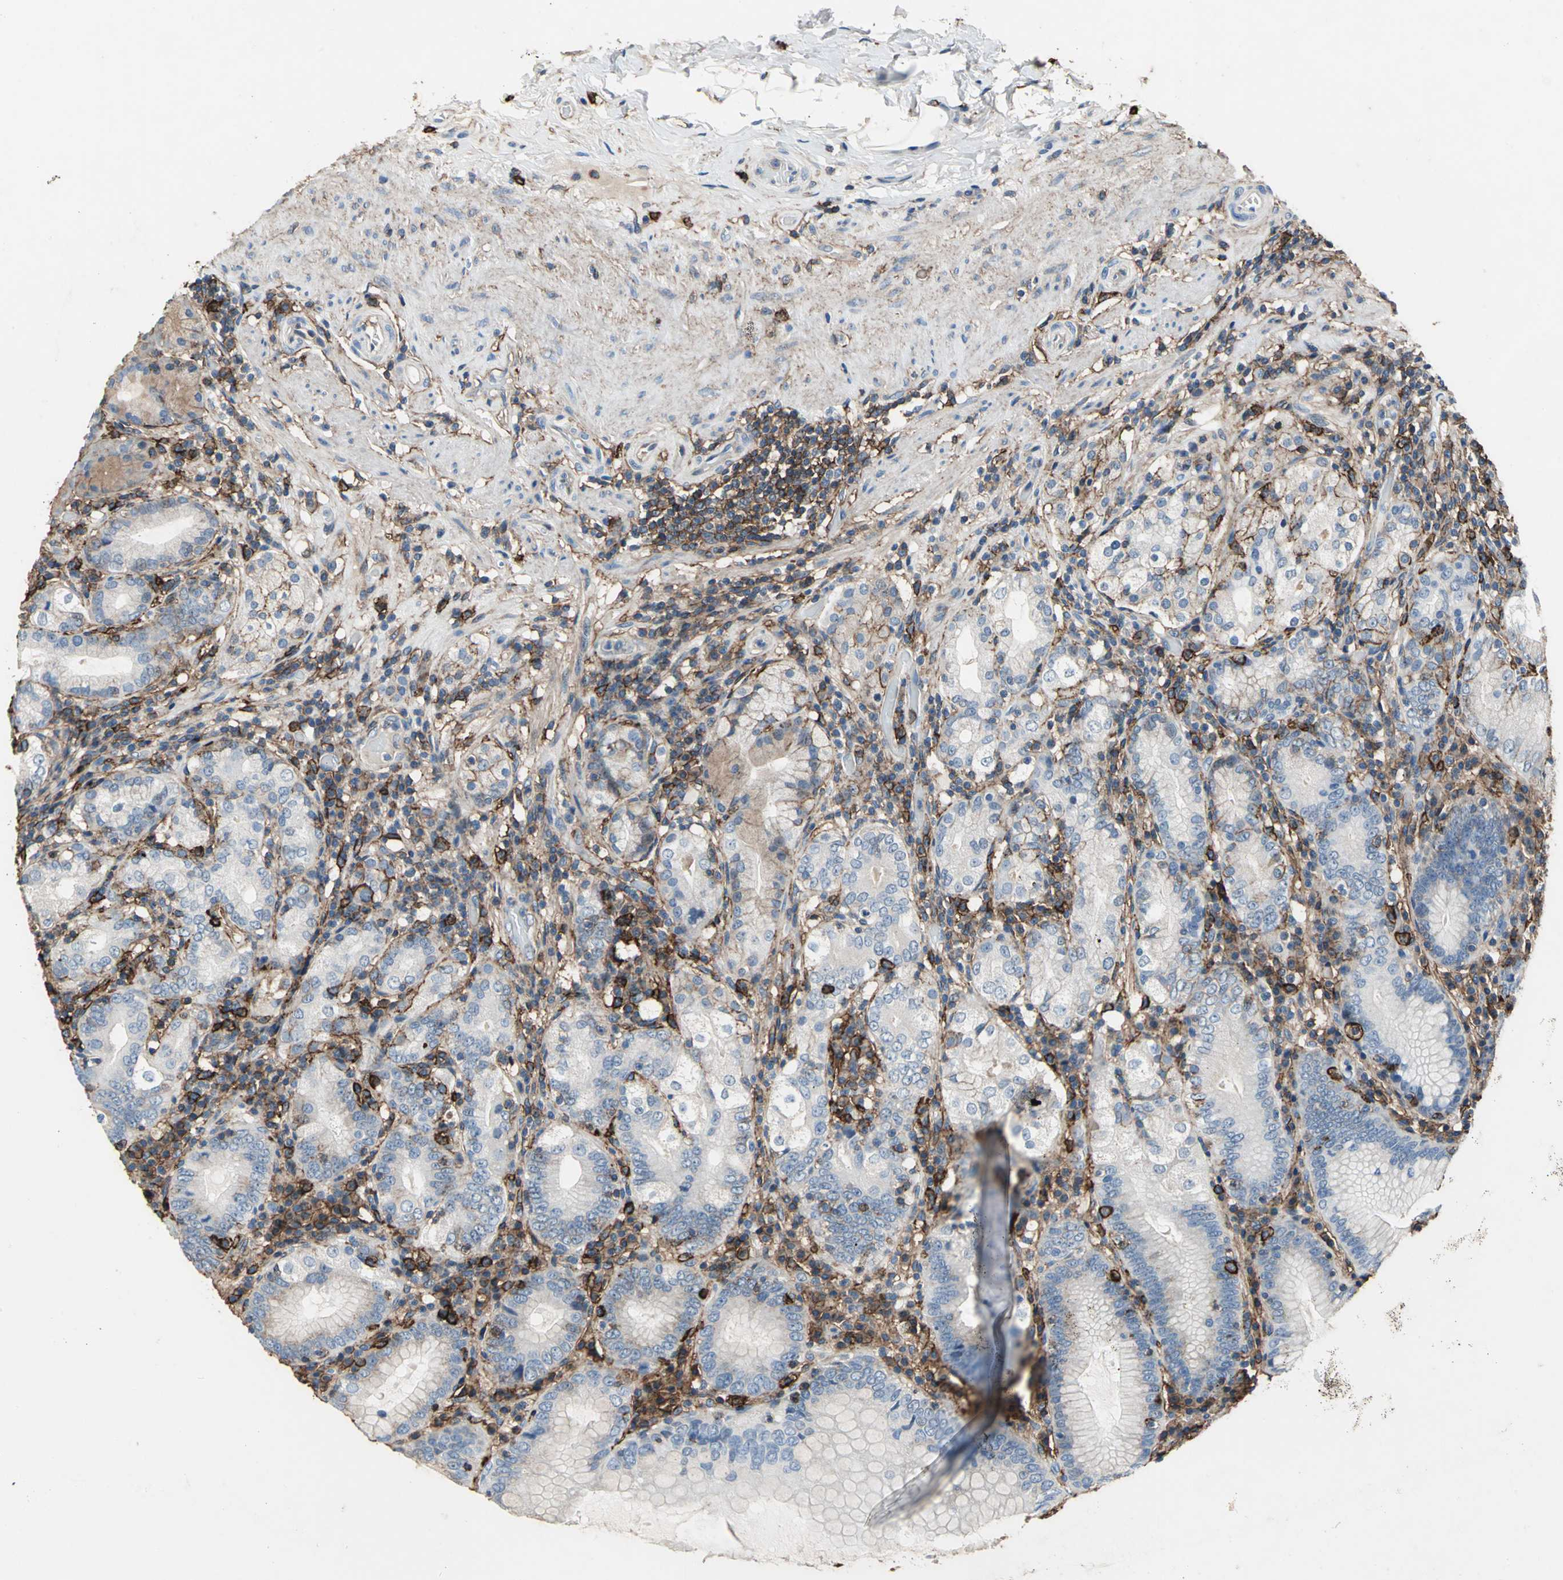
{"staining": {"intensity": "weak", "quantity": "<25%", "location": "cytoplasmic/membranous"}, "tissue": "stomach", "cell_type": "Glandular cells", "image_type": "normal", "snomed": [{"axis": "morphology", "description": "Normal tissue, NOS"}, {"axis": "topography", "description": "Stomach, lower"}], "caption": "The image demonstrates no staining of glandular cells in unremarkable stomach. (Immunohistochemistry, brightfield microscopy, high magnification).", "gene": "CD44", "patient": {"sex": "female", "age": 76}}